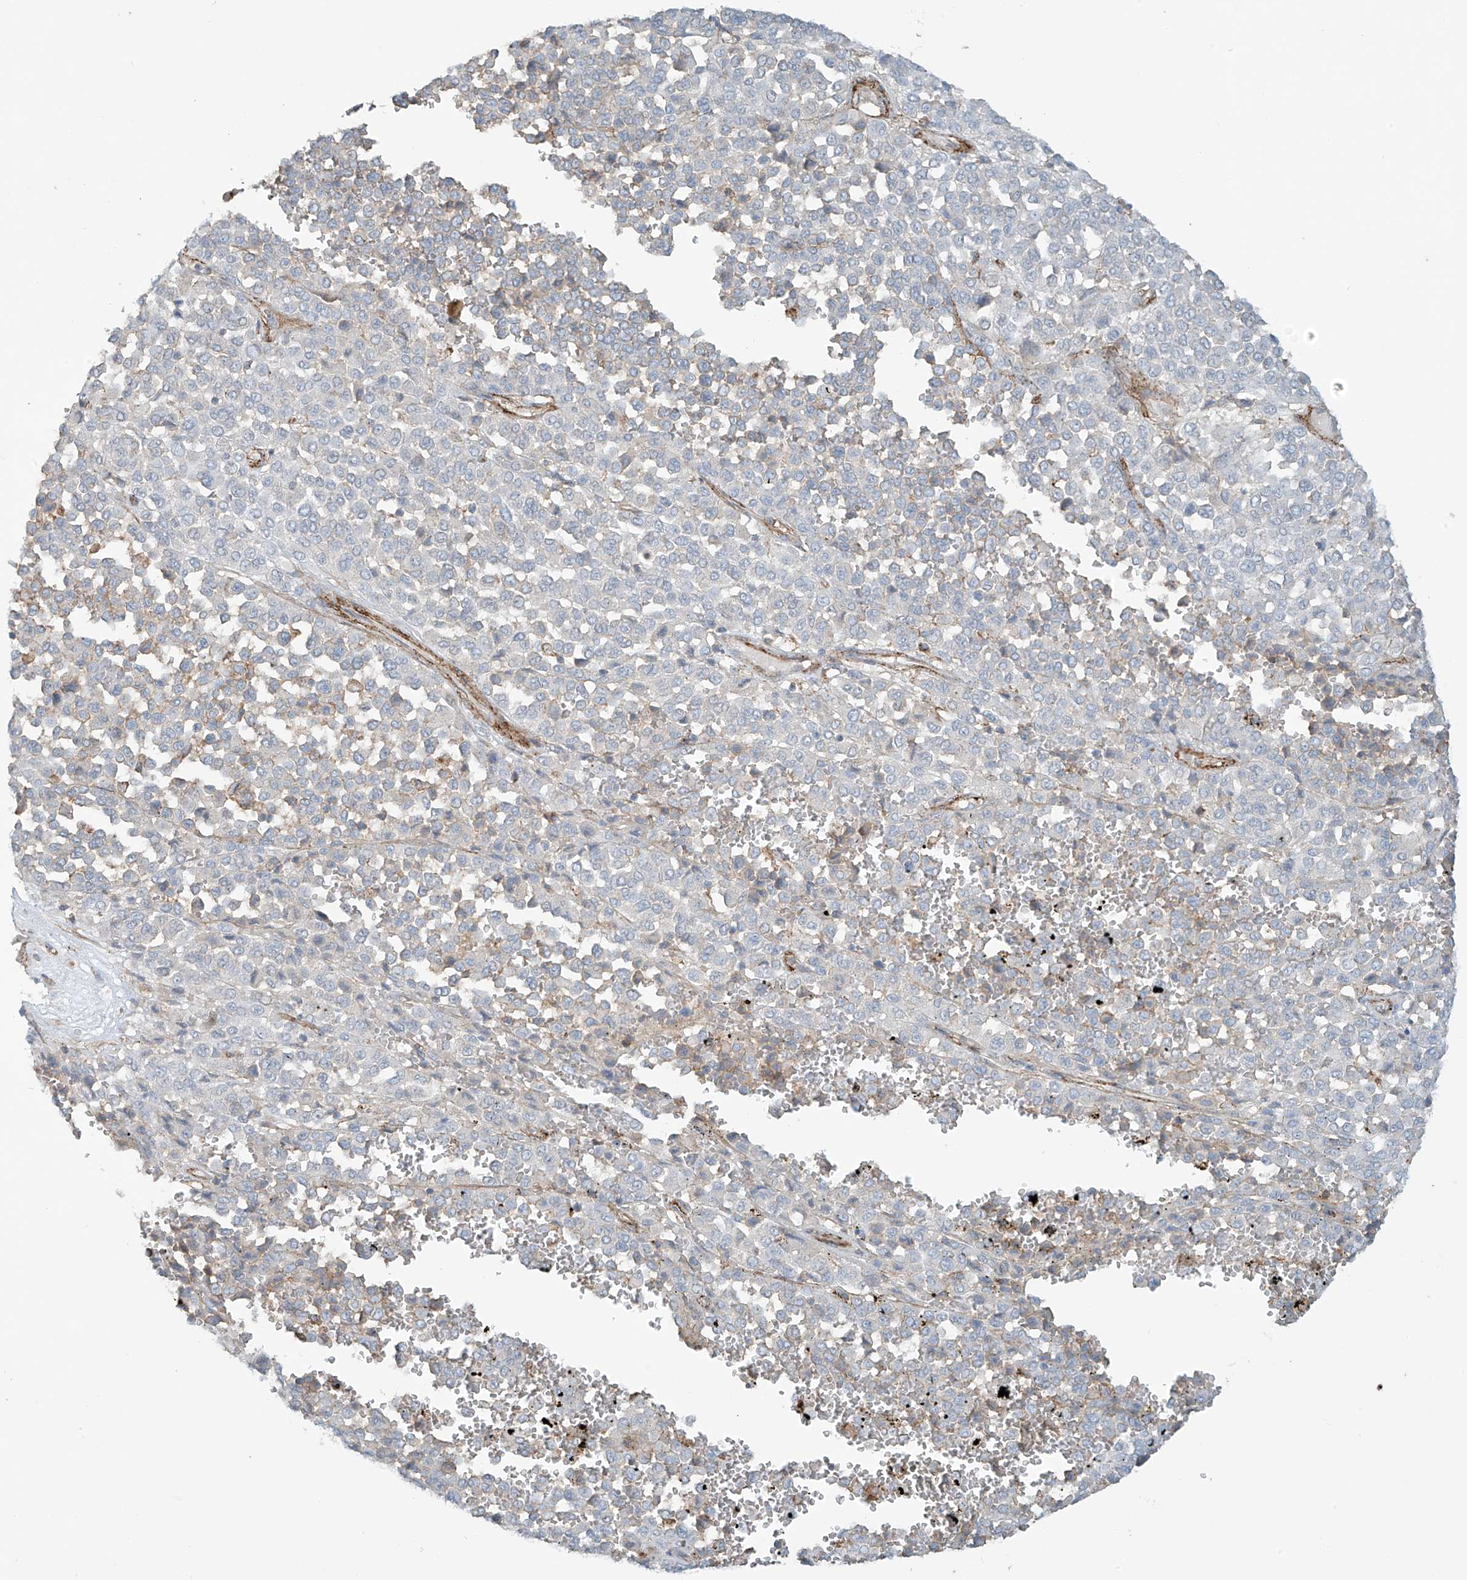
{"staining": {"intensity": "negative", "quantity": "none", "location": "none"}, "tissue": "melanoma", "cell_type": "Tumor cells", "image_type": "cancer", "snomed": [{"axis": "morphology", "description": "Malignant melanoma, Metastatic site"}, {"axis": "topography", "description": "Pancreas"}], "caption": "Immunohistochemistry histopathology image of melanoma stained for a protein (brown), which demonstrates no expression in tumor cells. (Immunohistochemistry (ihc), brightfield microscopy, high magnification).", "gene": "SLC9A2", "patient": {"sex": "female", "age": 30}}